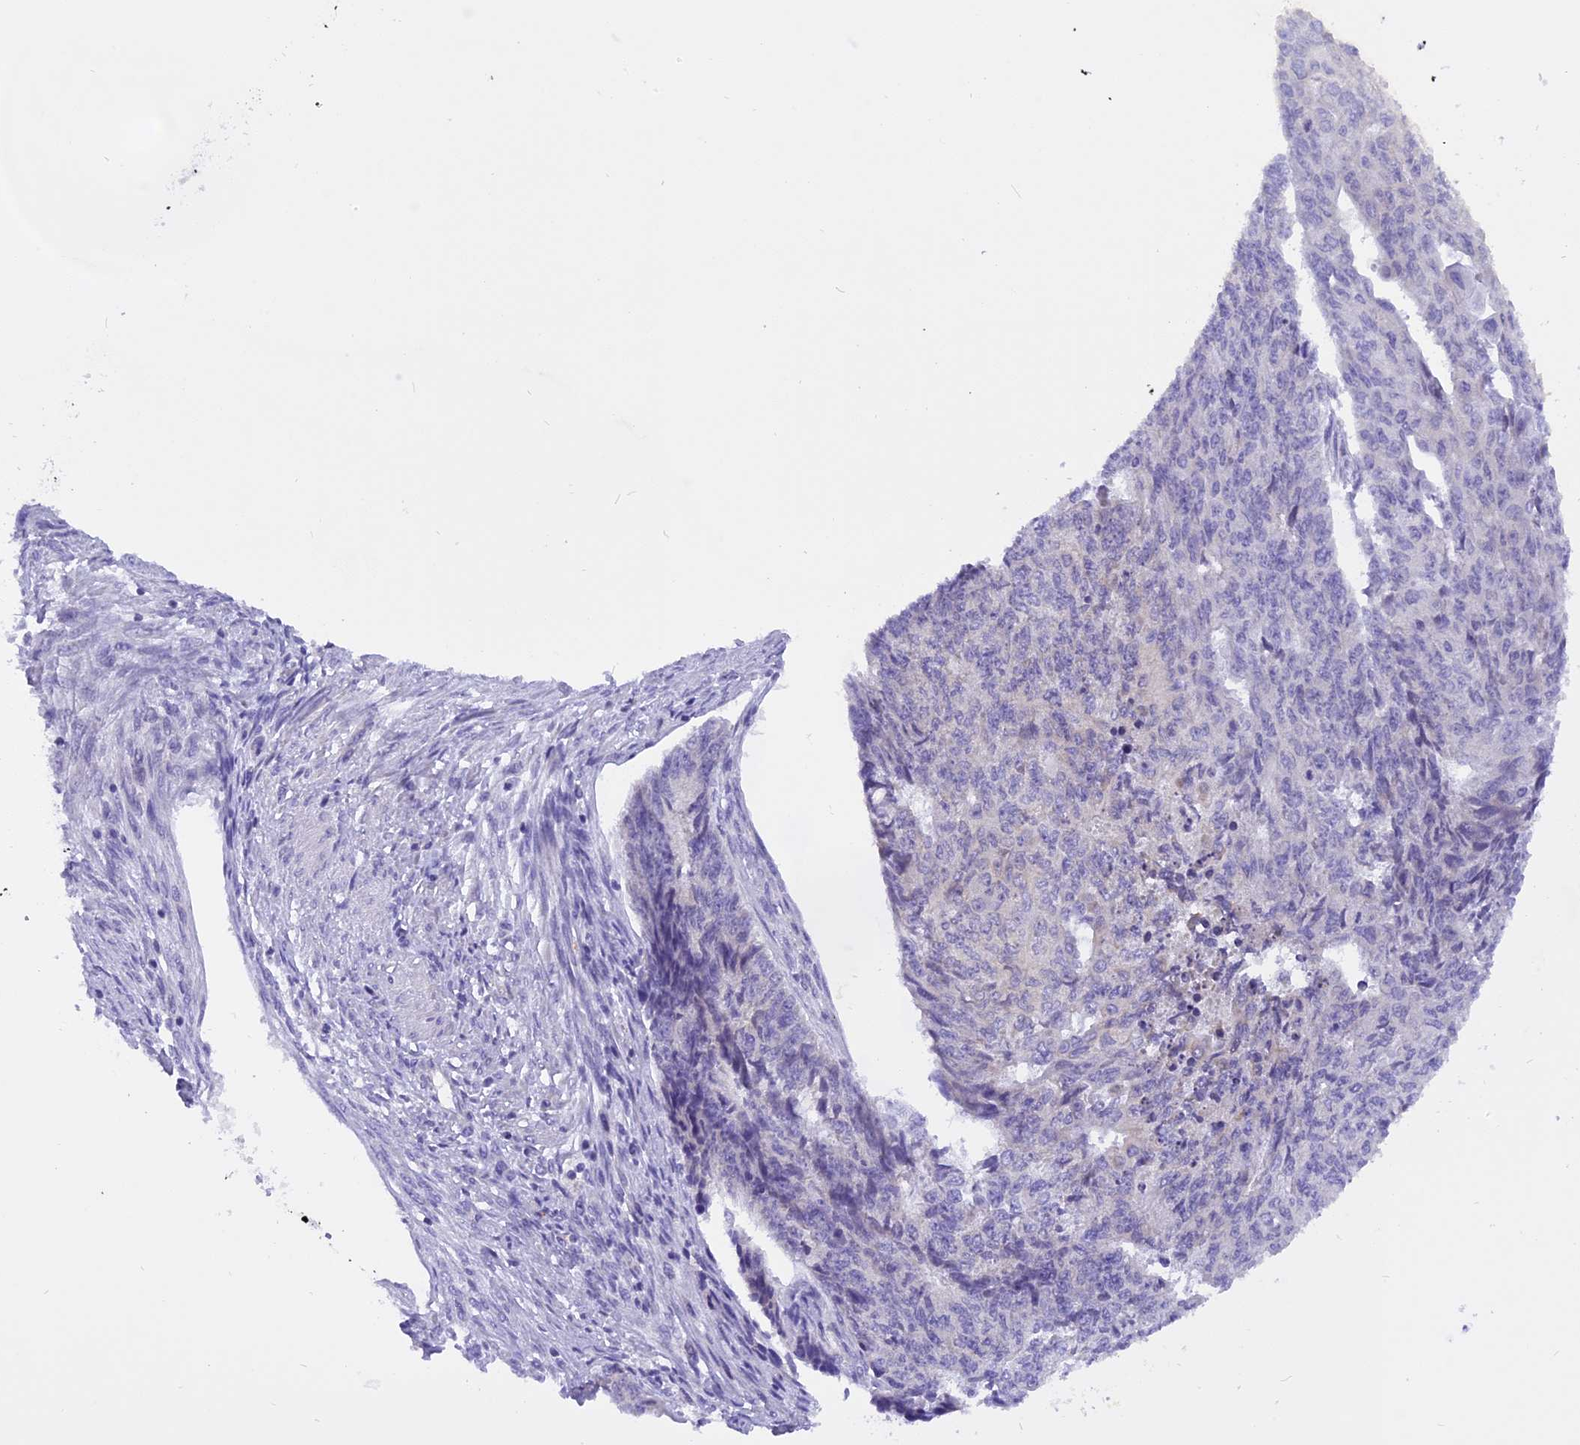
{"staining": {"intensity": "negative", "quantity": "none", "location": "none"}, "tissue": "endometrial cancer", "cell_type": "Tumor cells", "image_type": "cancer", "snomed": [{"axis": "morphology", "description": "Adenocarcinoma, NOS"}, {"axis": "topography", "description": "Endometrium"}], "caption": "A micrograph of human endometrial cancer is negative for staining in tumor cells. (DAB (3,3'-diaminobenzidine) immunohistochemistry (IHC) with hematoxylin counter stain).", "gene": "TRIM3", "patient": {"sex": "female", "age": 32}}